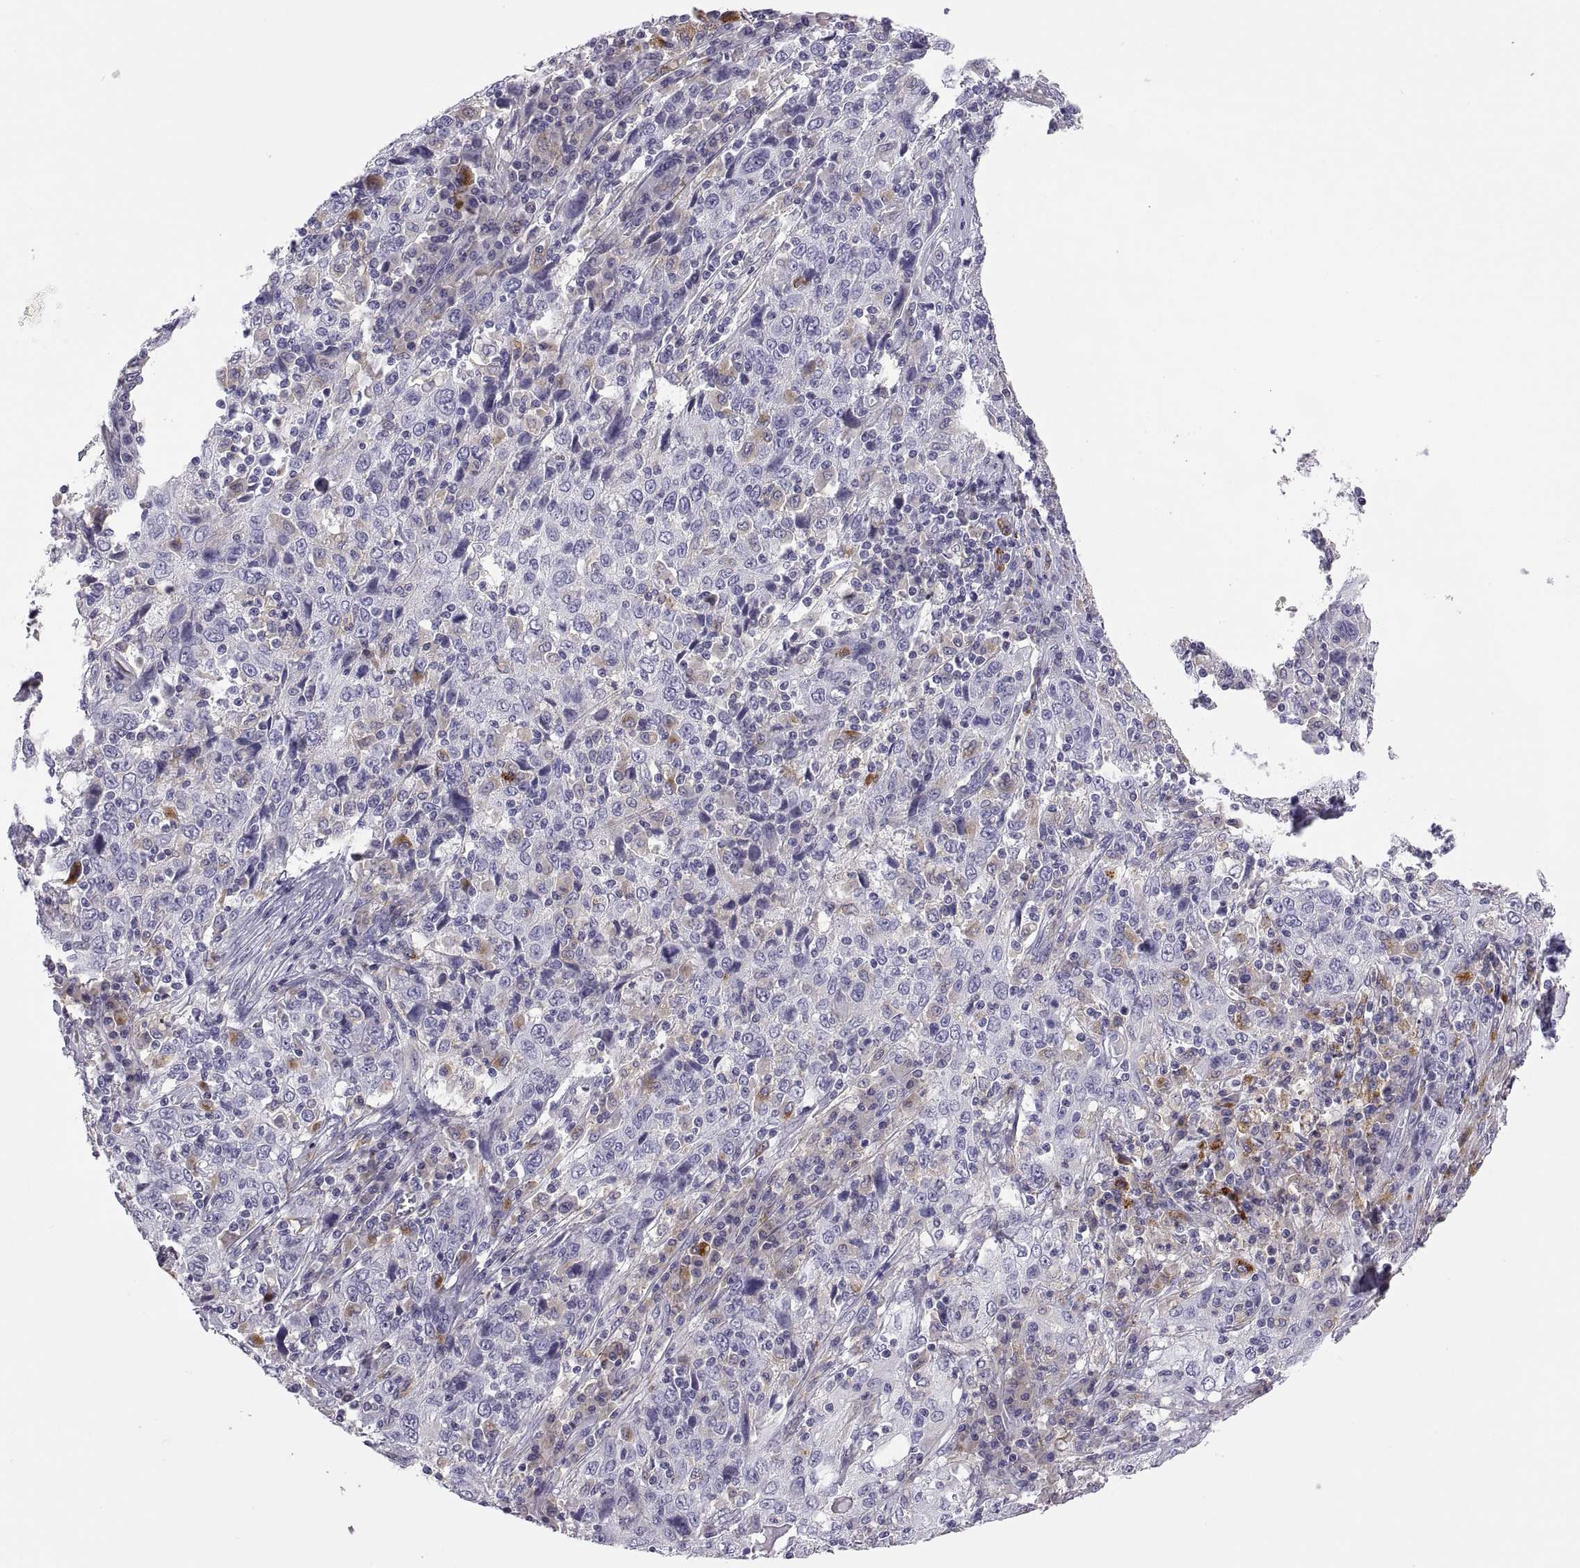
{"staining": {"intensity": "weak", "quantity": "<25%", "location": "cytoplasmic/membranous"}, "tissue": "cervical cancer", "cell_type": "Tumor cells", "image_type": "cancer", "snomed": [{"axis": "morphology", "description": "Squamous cell carcinoma, NOS"}, {"axis": "topography", "description": "Cervix"}], "caption": "Protein analysis of cervical cancer shows no significant staining in tumor cells.", "gene": "RGS19", "patient": {"sex": "female", "age": 46}}